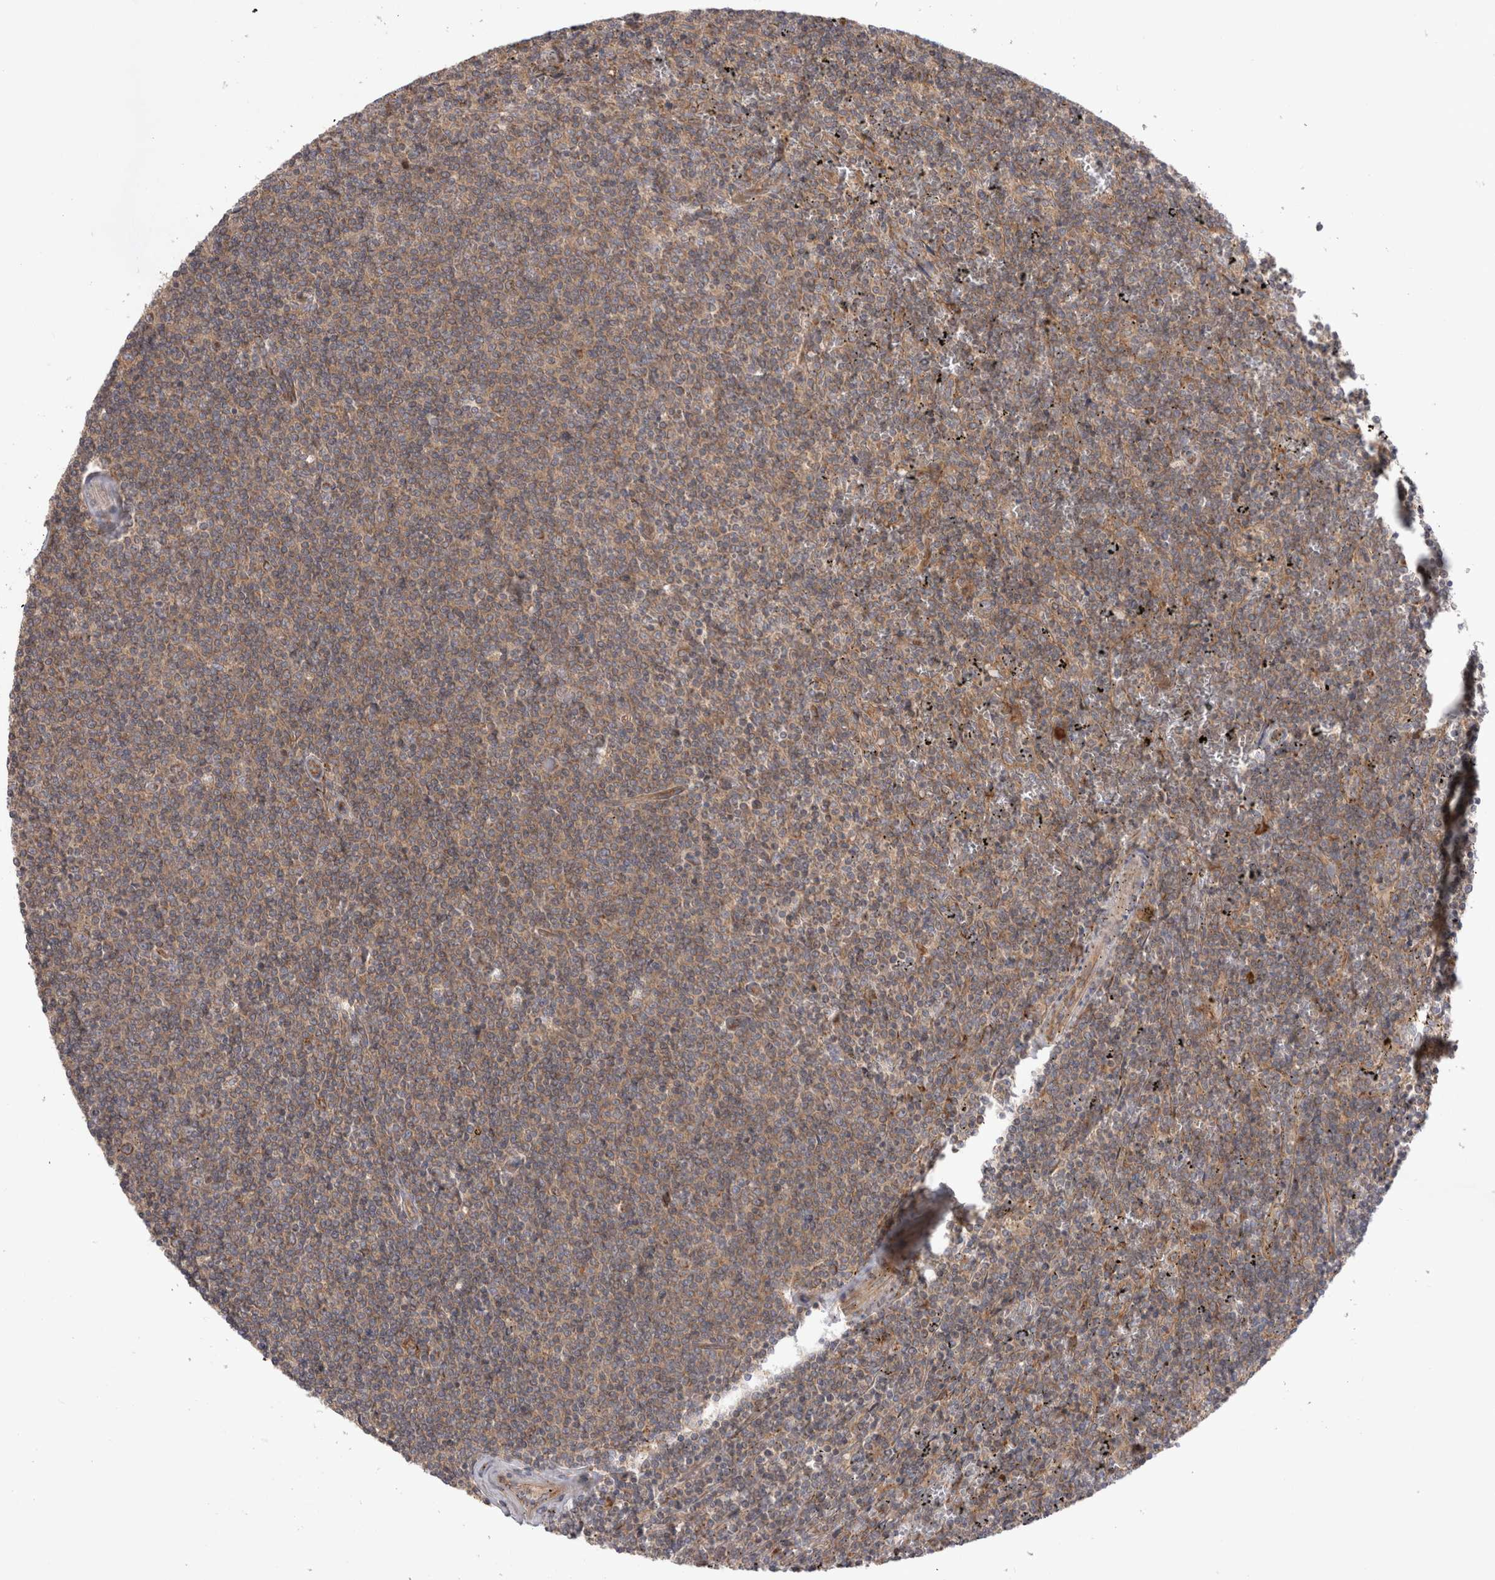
{"staining": {"intensity": "weak", "quantity": ">75%", "location": "cytoplasmic/membranous"}, "tissue": "lymphoma", "cell_type": "Tumor cells", "image_type": "cancer", "snomed": [{"axis": "morphology", "description": "Malignant lymphoma, non-Hodgkin's type, Low grade"}, {"axis": "topography", "description": "Spleen"}], "caption": "Weak cytoplasmic/membranous staining is present in about >75% of tumor cells in lymphoma.", "gene": "PDCD10", "patient": {"sex": "female", "age": 50}}